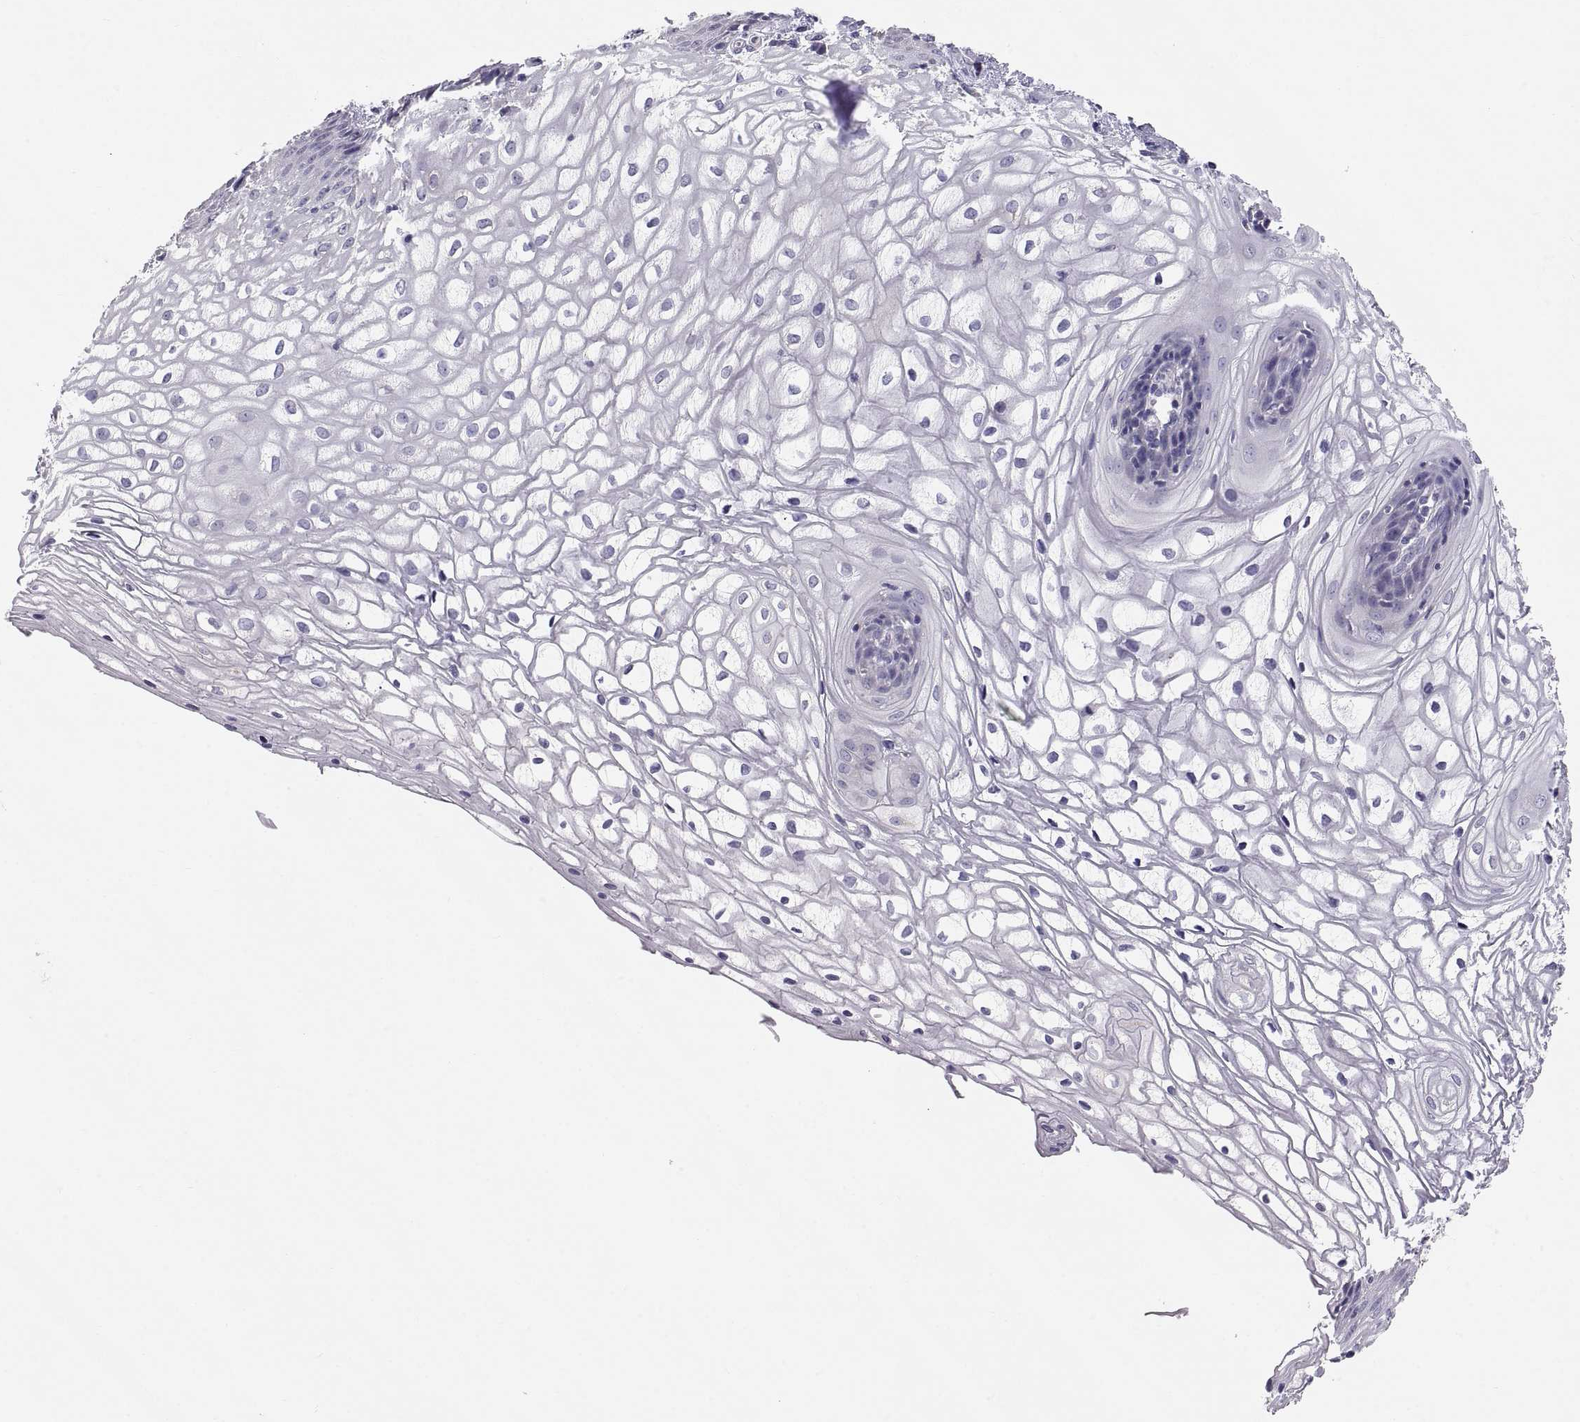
{"staining": {"intensity": "negative", "quantity": "none", "location": "none"}, "tissue": "vagina", "cell_type": "Squamous epithelial cells", "image_type": "normal", "snomed": [{"axis": "morphology", "description": "Normal tissue, NOS"}, {"axis": "topography", "description": "Vagina"}], "caption": "Immunohistochemical staining of normal vagina shows no significant staining in squamous epithelial cells.", "gene": "TNNC1", "patient": {"sex": "female", "age": 34}}